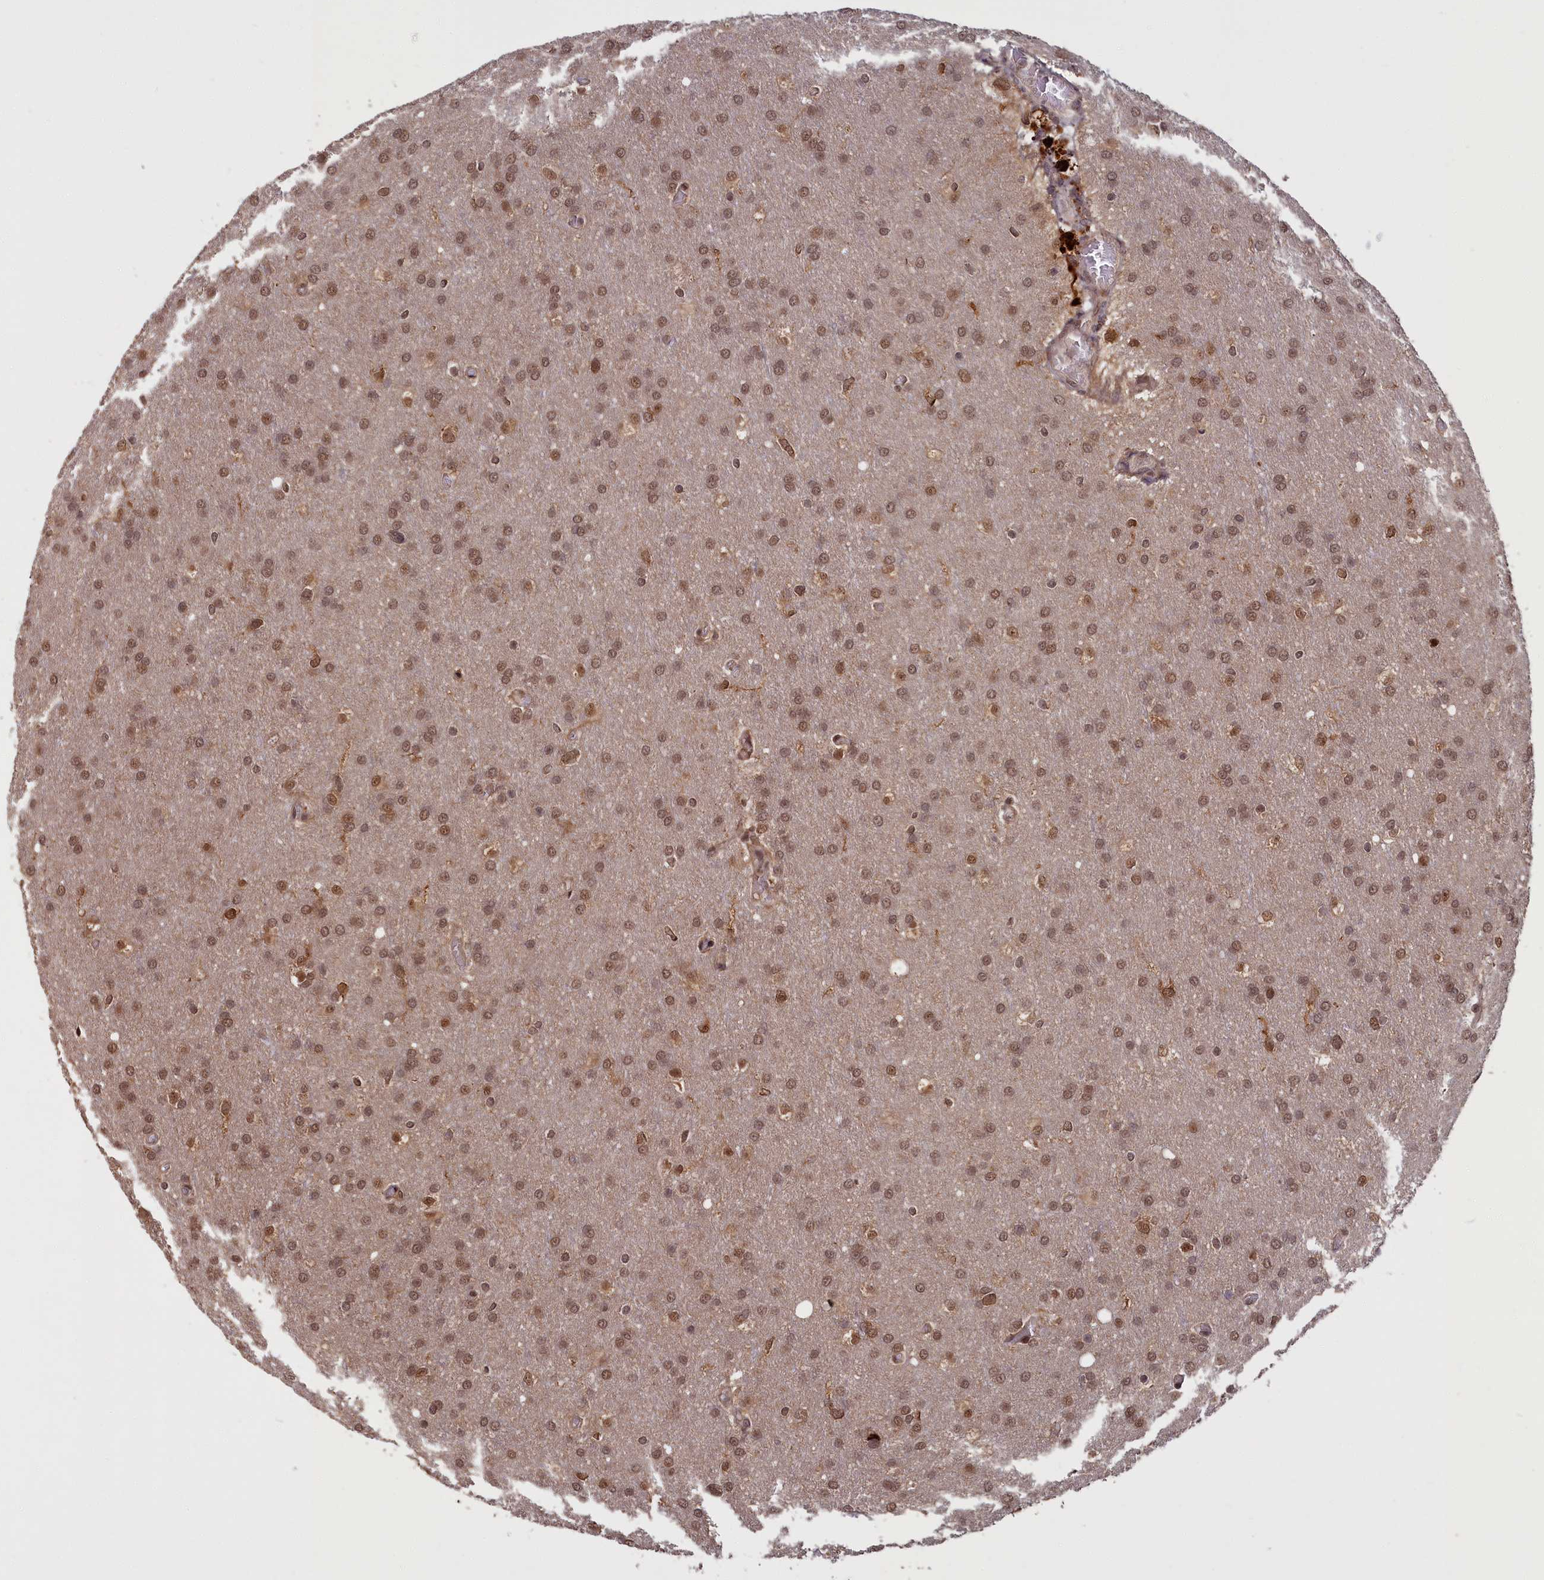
{"staining": {"intensity": "moderate", "quantity": ">75%", "location": "nuclear"}, "tissue": "glioma", "cell_type": "Tumor cells", "image_type": "cancer", "snomed": [{"axis": "morphology", "description": "Glioma, malignant, High grade"}, {"axis": "topography", "description": "Cerebral cortex"}], "caption": "The histopathology image reveals staining of glioma, revealing moderate nuclear protein positivity (brown color) within tumor cells.", "gene": "HIF3A", "patient": {"sex": "female", "age": 36}}